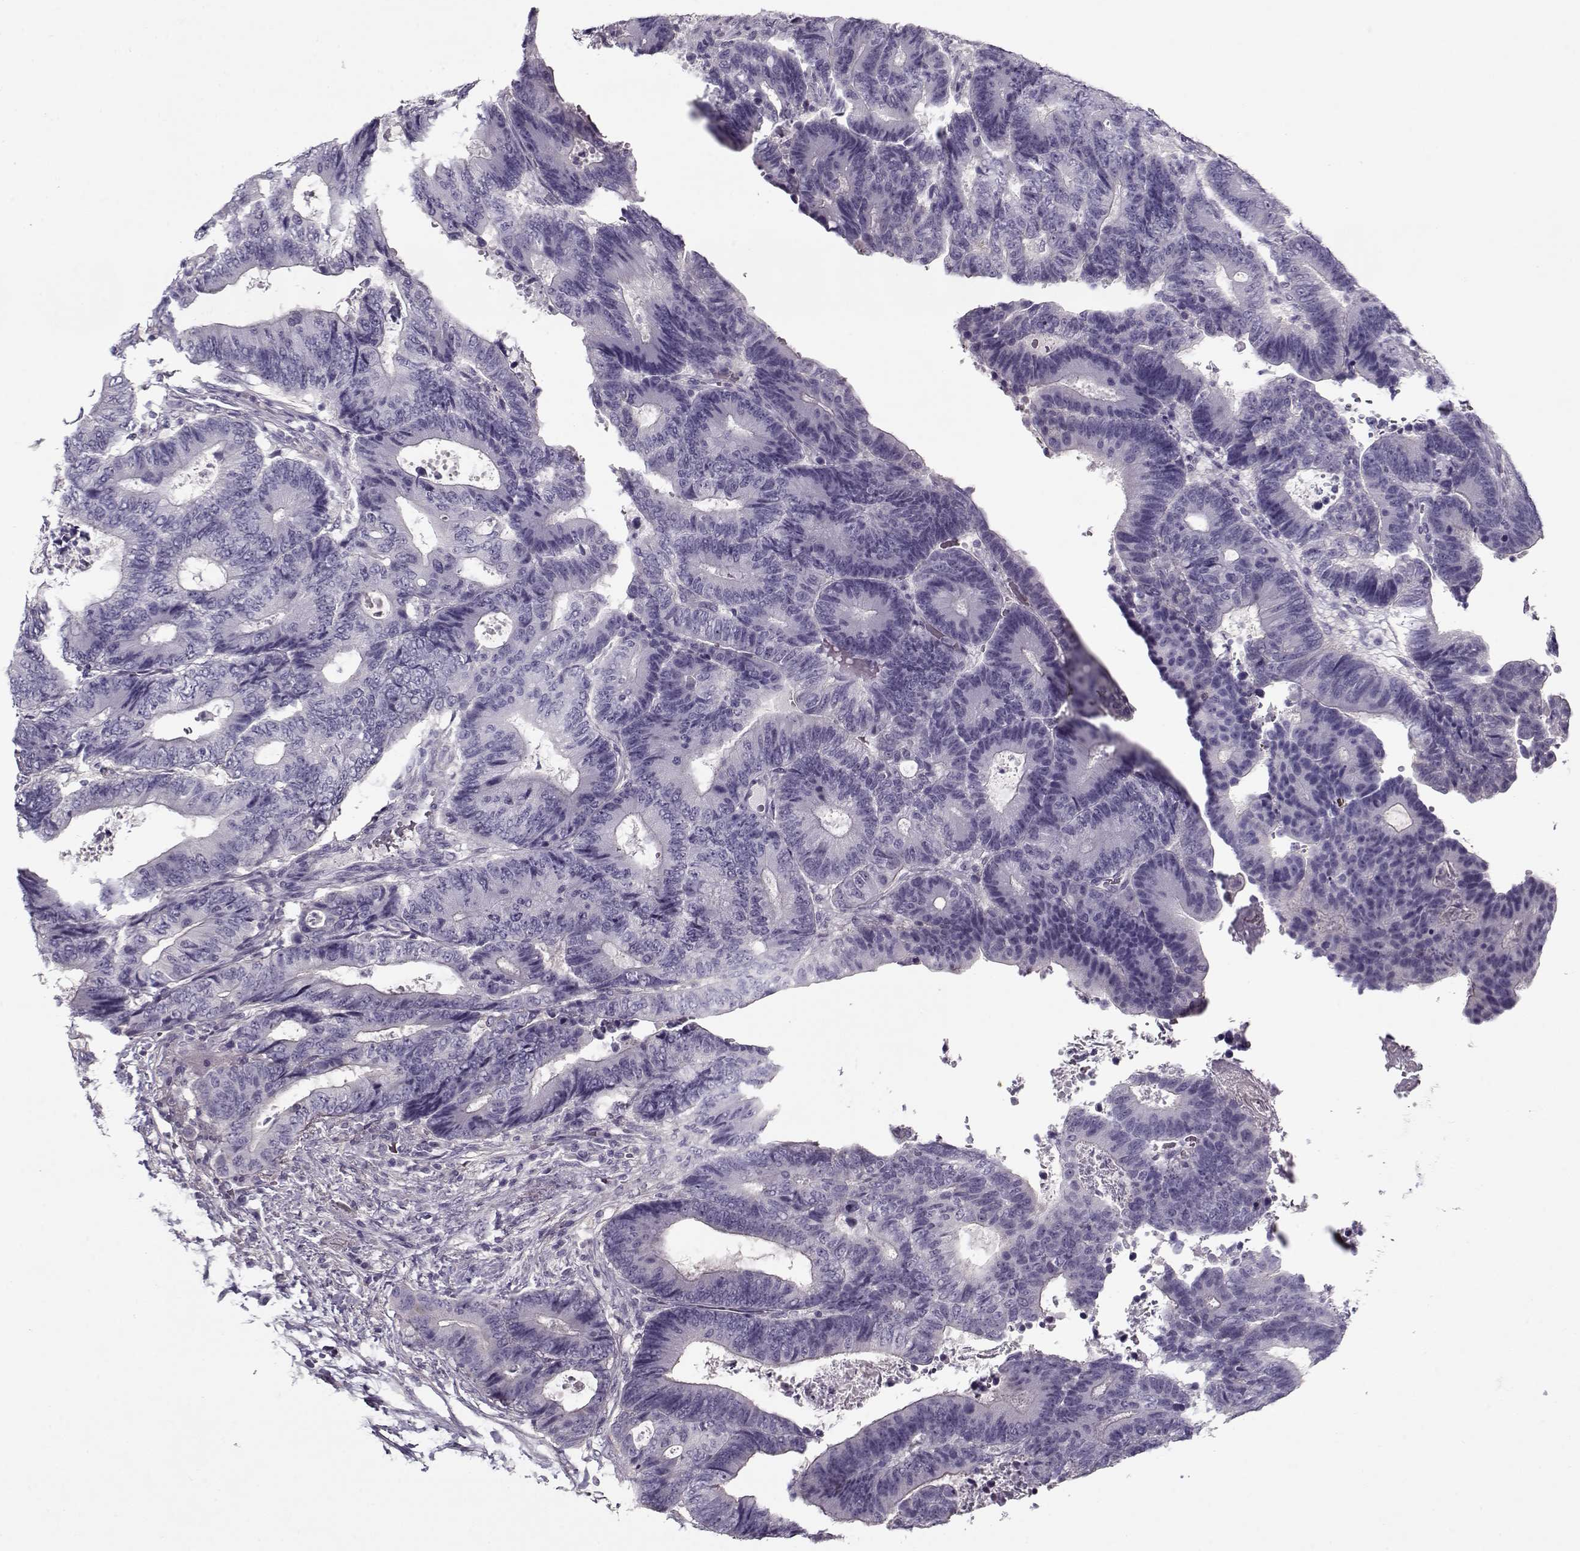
{"staining": {"intensity": "negative", "quantity": "none", "location": "none"}, "tissue": "colorectal cancer", "cell_type": "Tumor cells", "image_type": "cancer", "snomed": [{"axis": "morphology", "description": "Adenocarcinoma, NOS"}, {"axis": "topography", "description": "Colon"}], "caption": "Tumor cells show no significant staining in colorectal cancer (adenocarcinoma).", "gene": "CCDC136", "patient": {"sex": "female", "age": 48}}